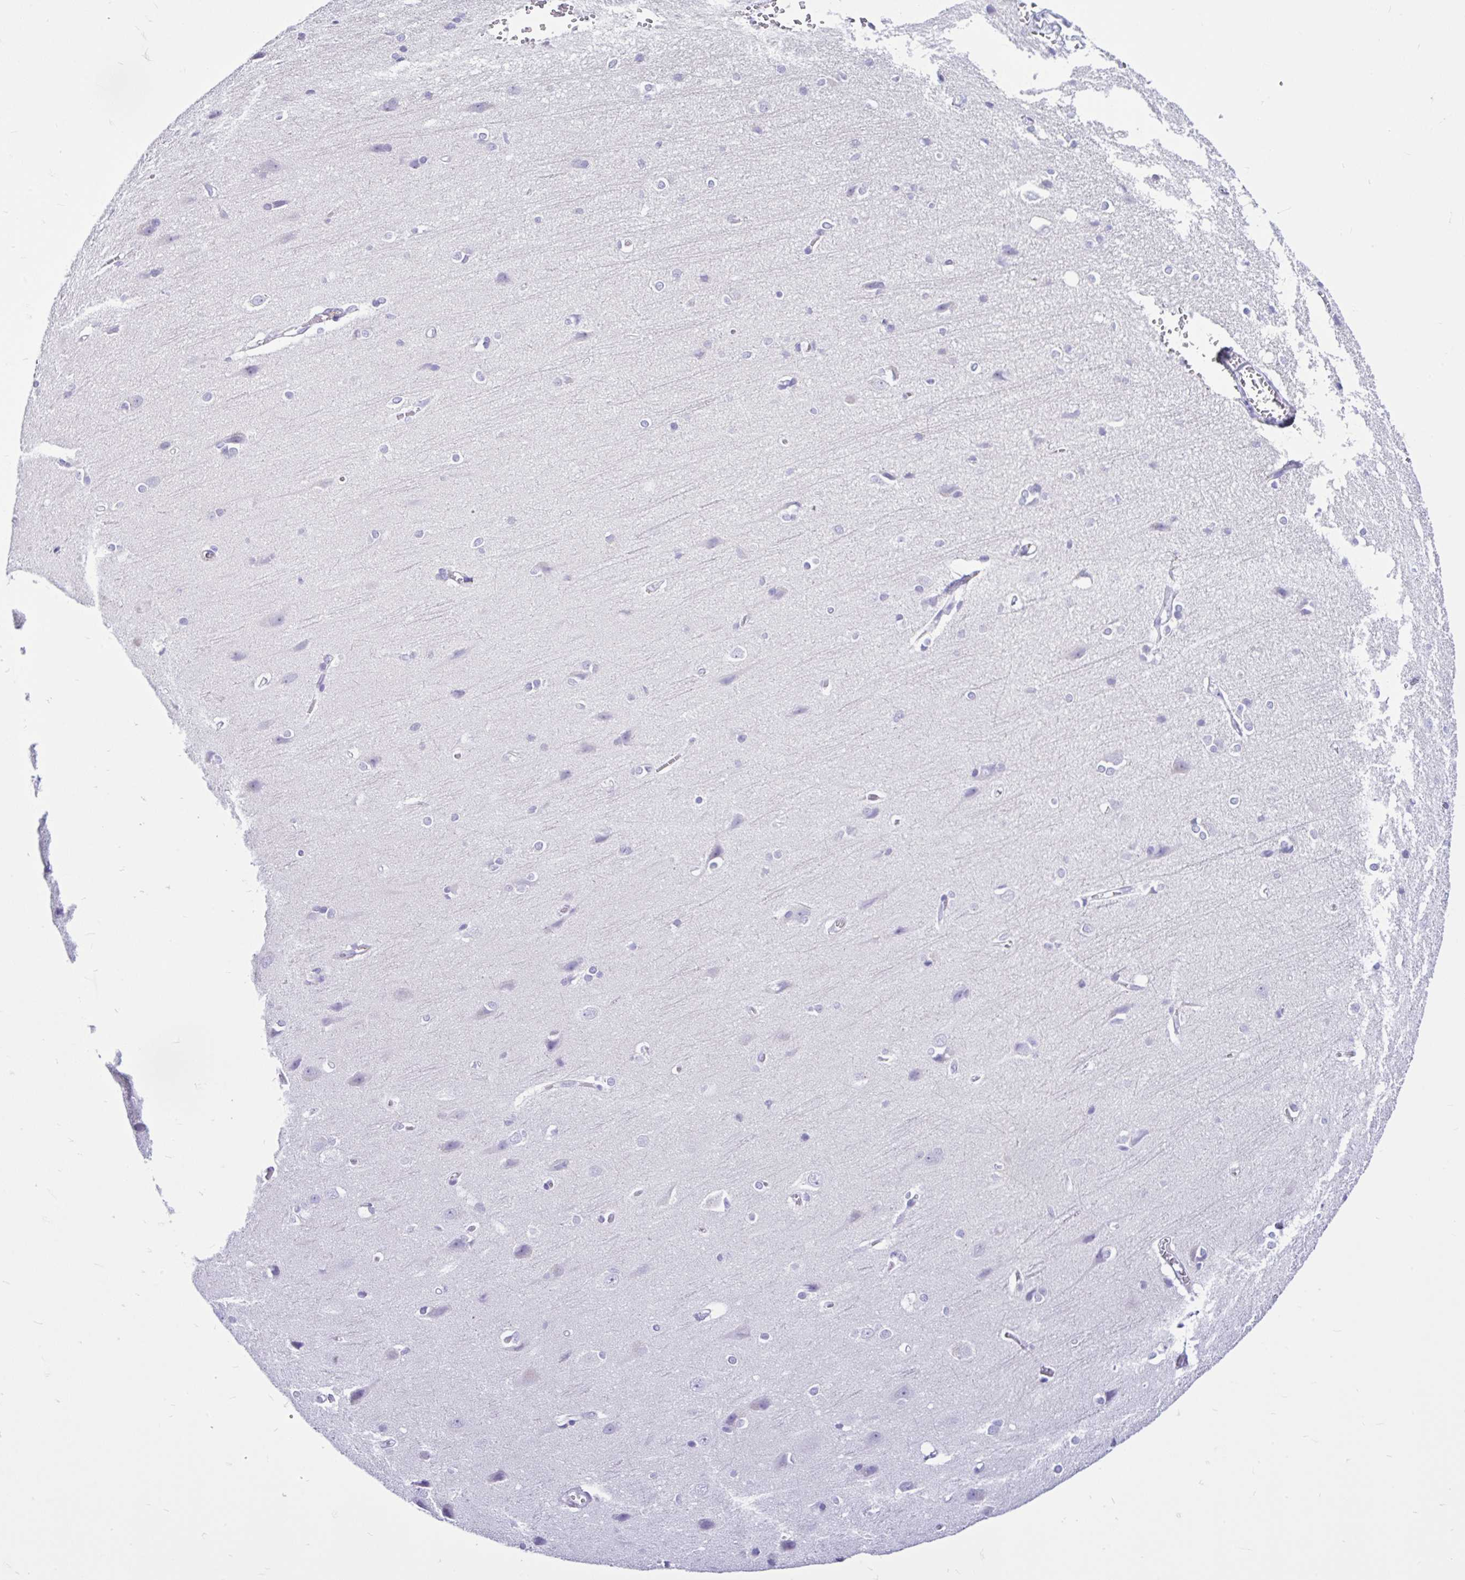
{"staining": {"intensity": "negative", "quantity": "none", "location": "none"}, "tissue": "cerebral cortex", "cell_type": "Endothelial cells", "image_type": "normal", "snomed": [{"axis": "morphology", "description": "Normal tissue, NOS"}, {"axis": "topography", "description": "Cerebral cortex"}], "caption": "Protein analysis of benign cerebral cortex exhibits no significant positivity in endothelial cells. (Brightfield microscopy of DAB immunohistochemistry (IHC) at high magnification).", "gene": "CYP19A1", "patient": {"sex": "male", "age": 37}}